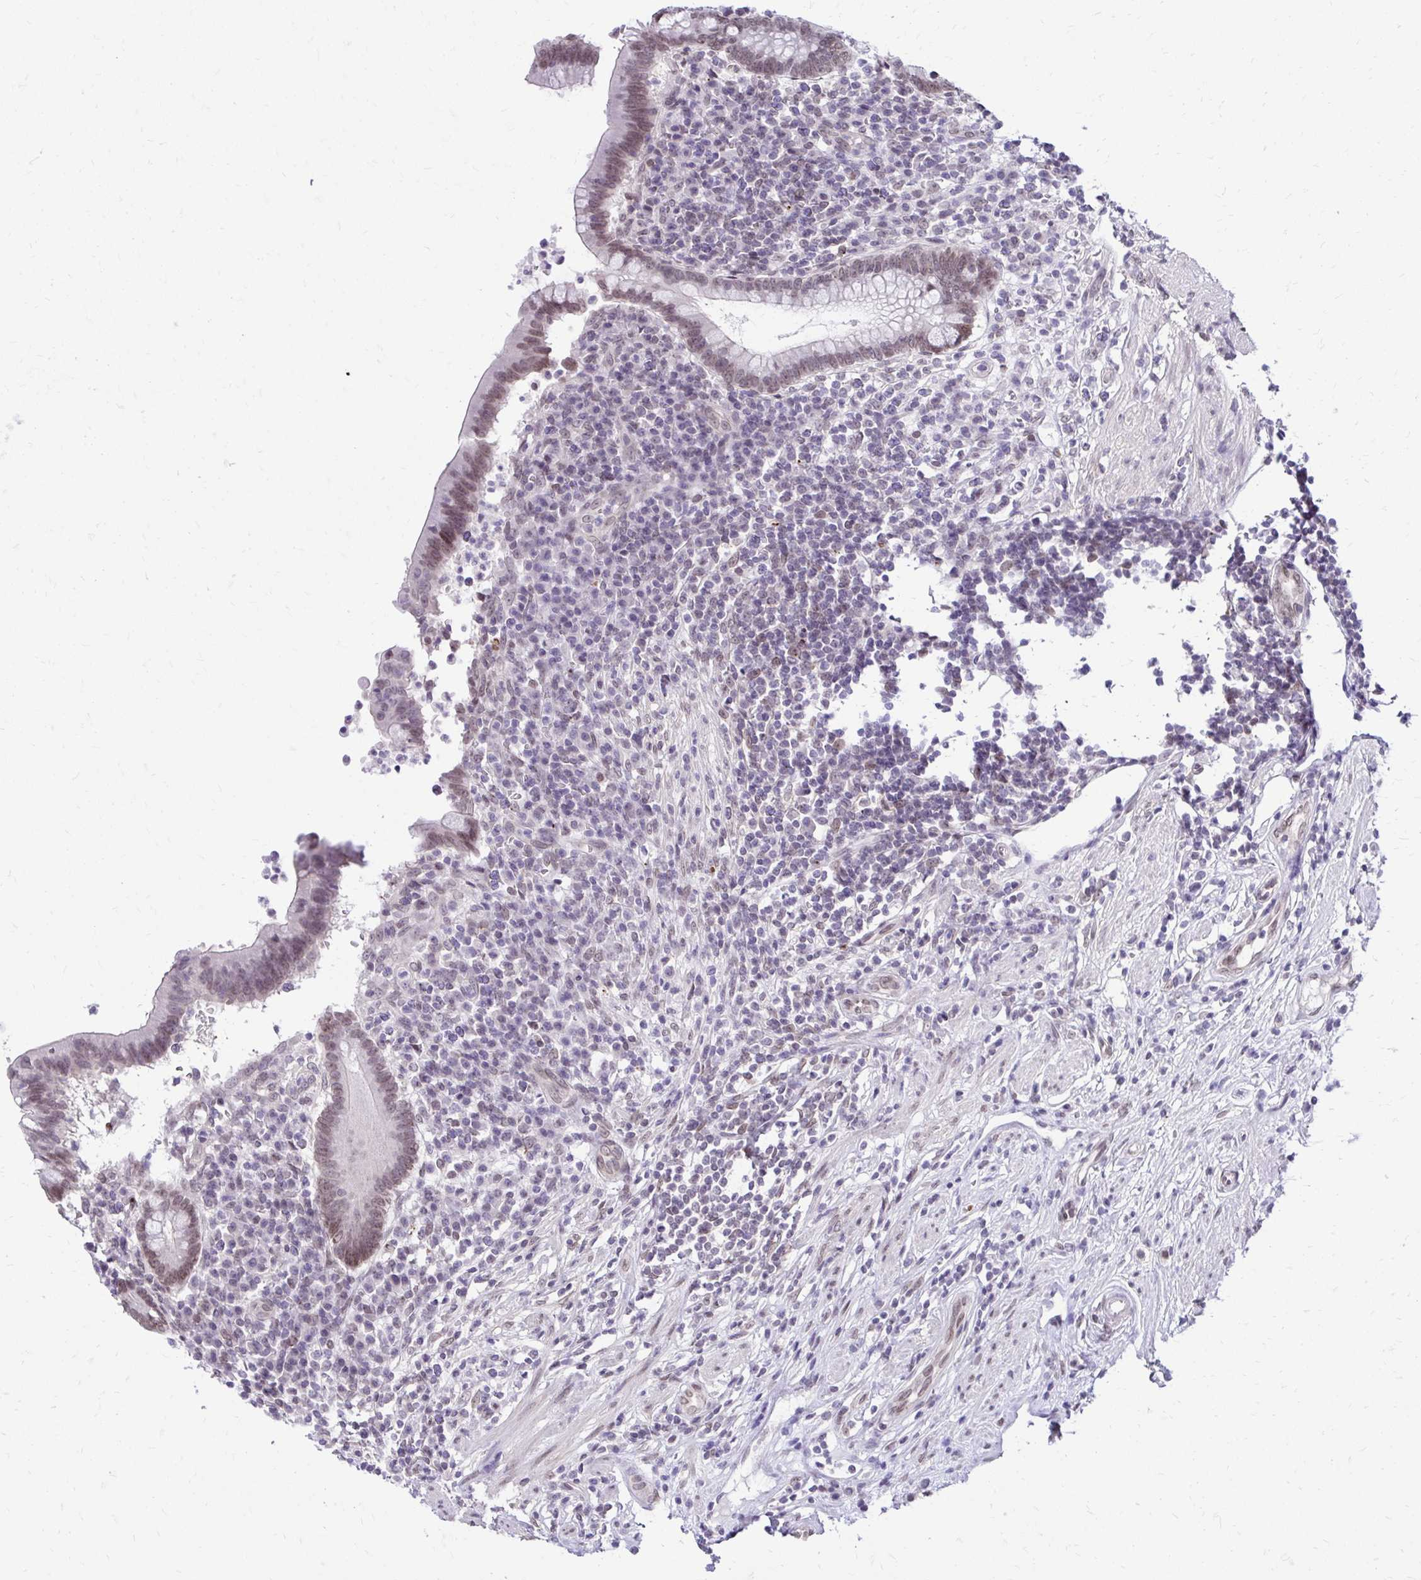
{"staining": {"intensity": "moderate", "quantity": ">75%", "location": "nuclear"}, "tissue": "appendix", "cell_type": "Glandular cells", "image_type": "normal", "snomed": [{"axis": "morphology", "description": "Normal tissue, NOS"}, {"axis": "topography", "description": "Appendix"}], "caption": "IHC staining of benign appendix, which exhibits medium levels of moderate nuclear expression in about >75% of glandular cells indicating moderate nuclear protein staining. The staining was performed using DAB (3,3'-diaminobenzidine) (brown) for protein detection and nuclei were counterstained in hematoxylin (blue).", "gene": "BANF1", "patient": {"sex": "female", "age": 56}}